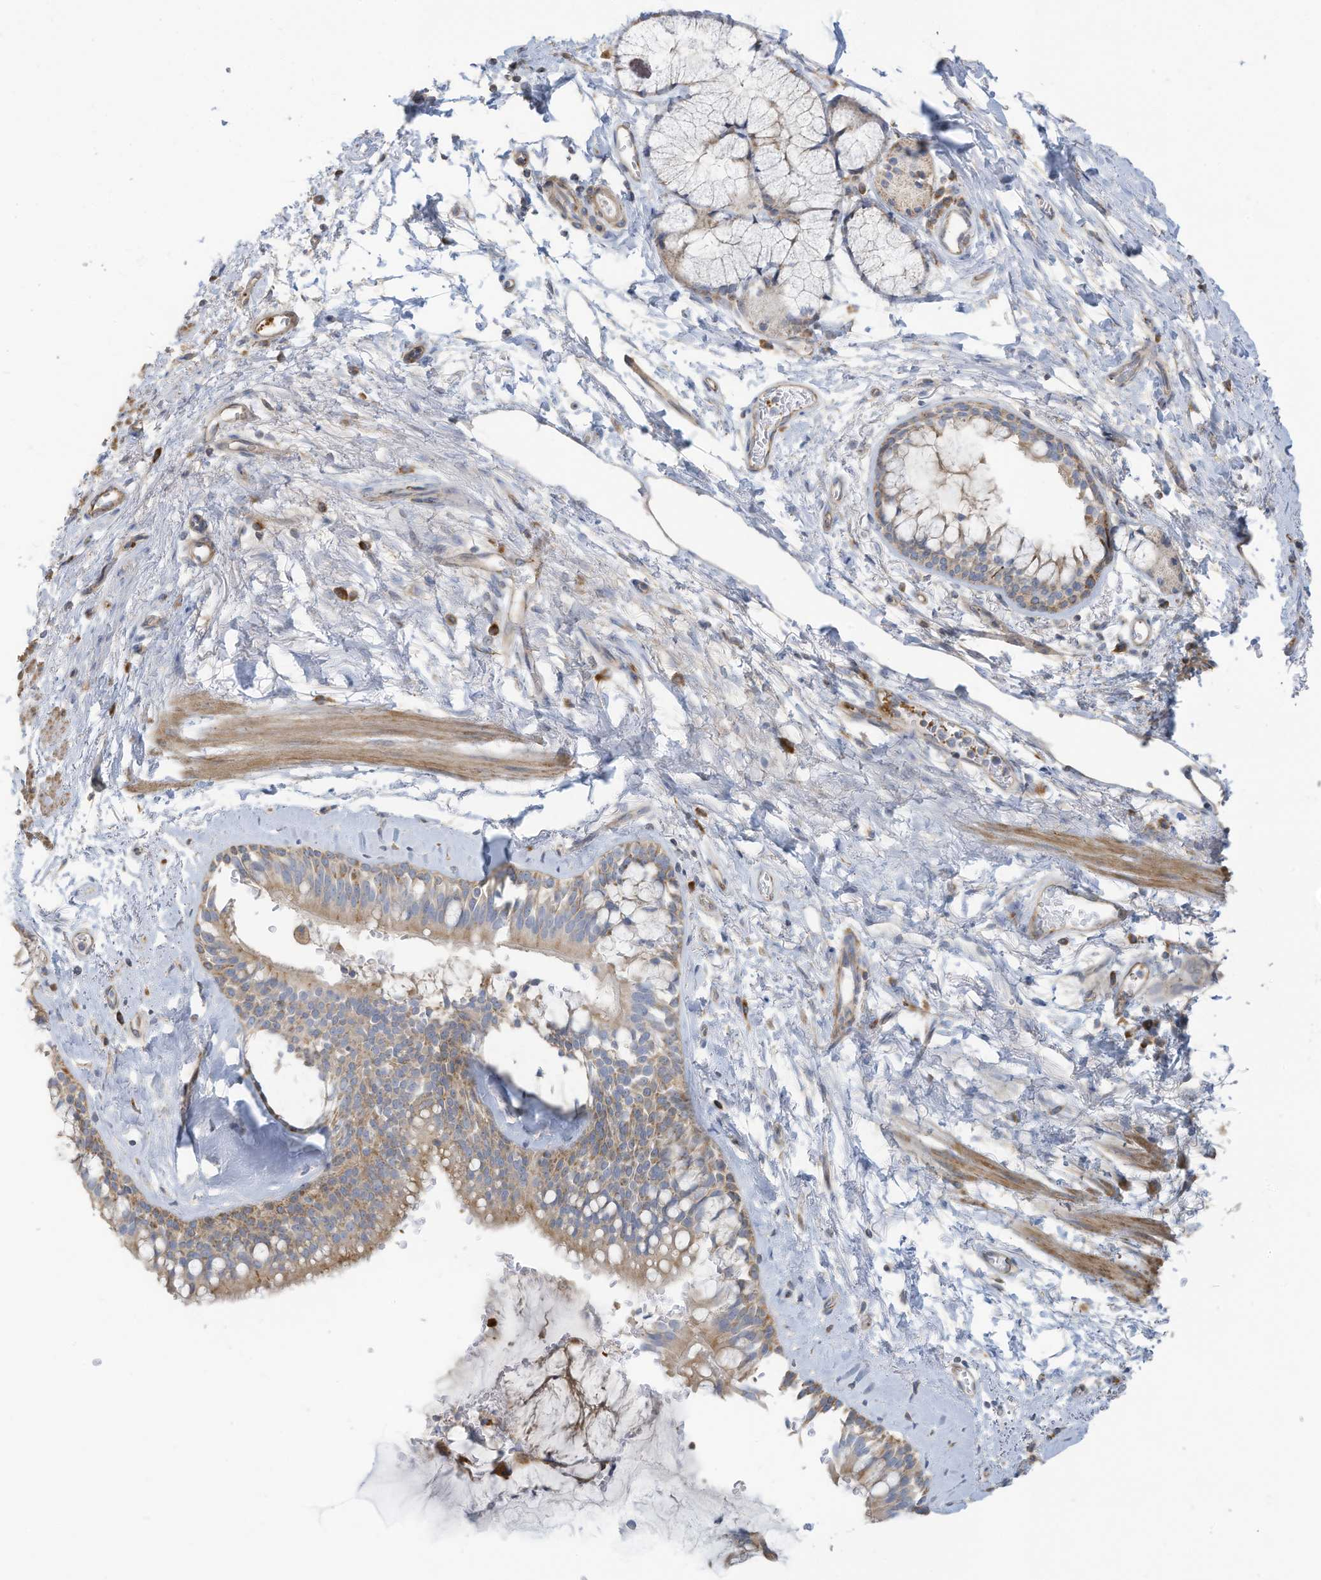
{"staining": {"intensity": "weak", "quantity": ">75%", "location": "cytoplasmic/membranous"}, "tissue": "bronchus", "cell_type": "Respiratory epithelial cells", "image_type": "normal", "snomed": [{"axis": "morphology", "description": "Normal tissue, NOS"}, {"axis": "morphology", "description": "Inflammation, NOS"}, {"axis": "topography", "description": "Cartilage tissue"}, {"axis": "topography", "description": "Bronchus"}, {"axis": "topography", "description": "Lung"}], "caption": "The micrograph shows immunohistochemical staining of benign bronchus. There is weak cytoplasmic/membranous positivity is present in about >75% of respiratory epithelial cells. (Brightfield microscopy of DAB IHC at high magnification).", "gene": "GTPBP2", "patient": {"sex": "female", "age": 64}}